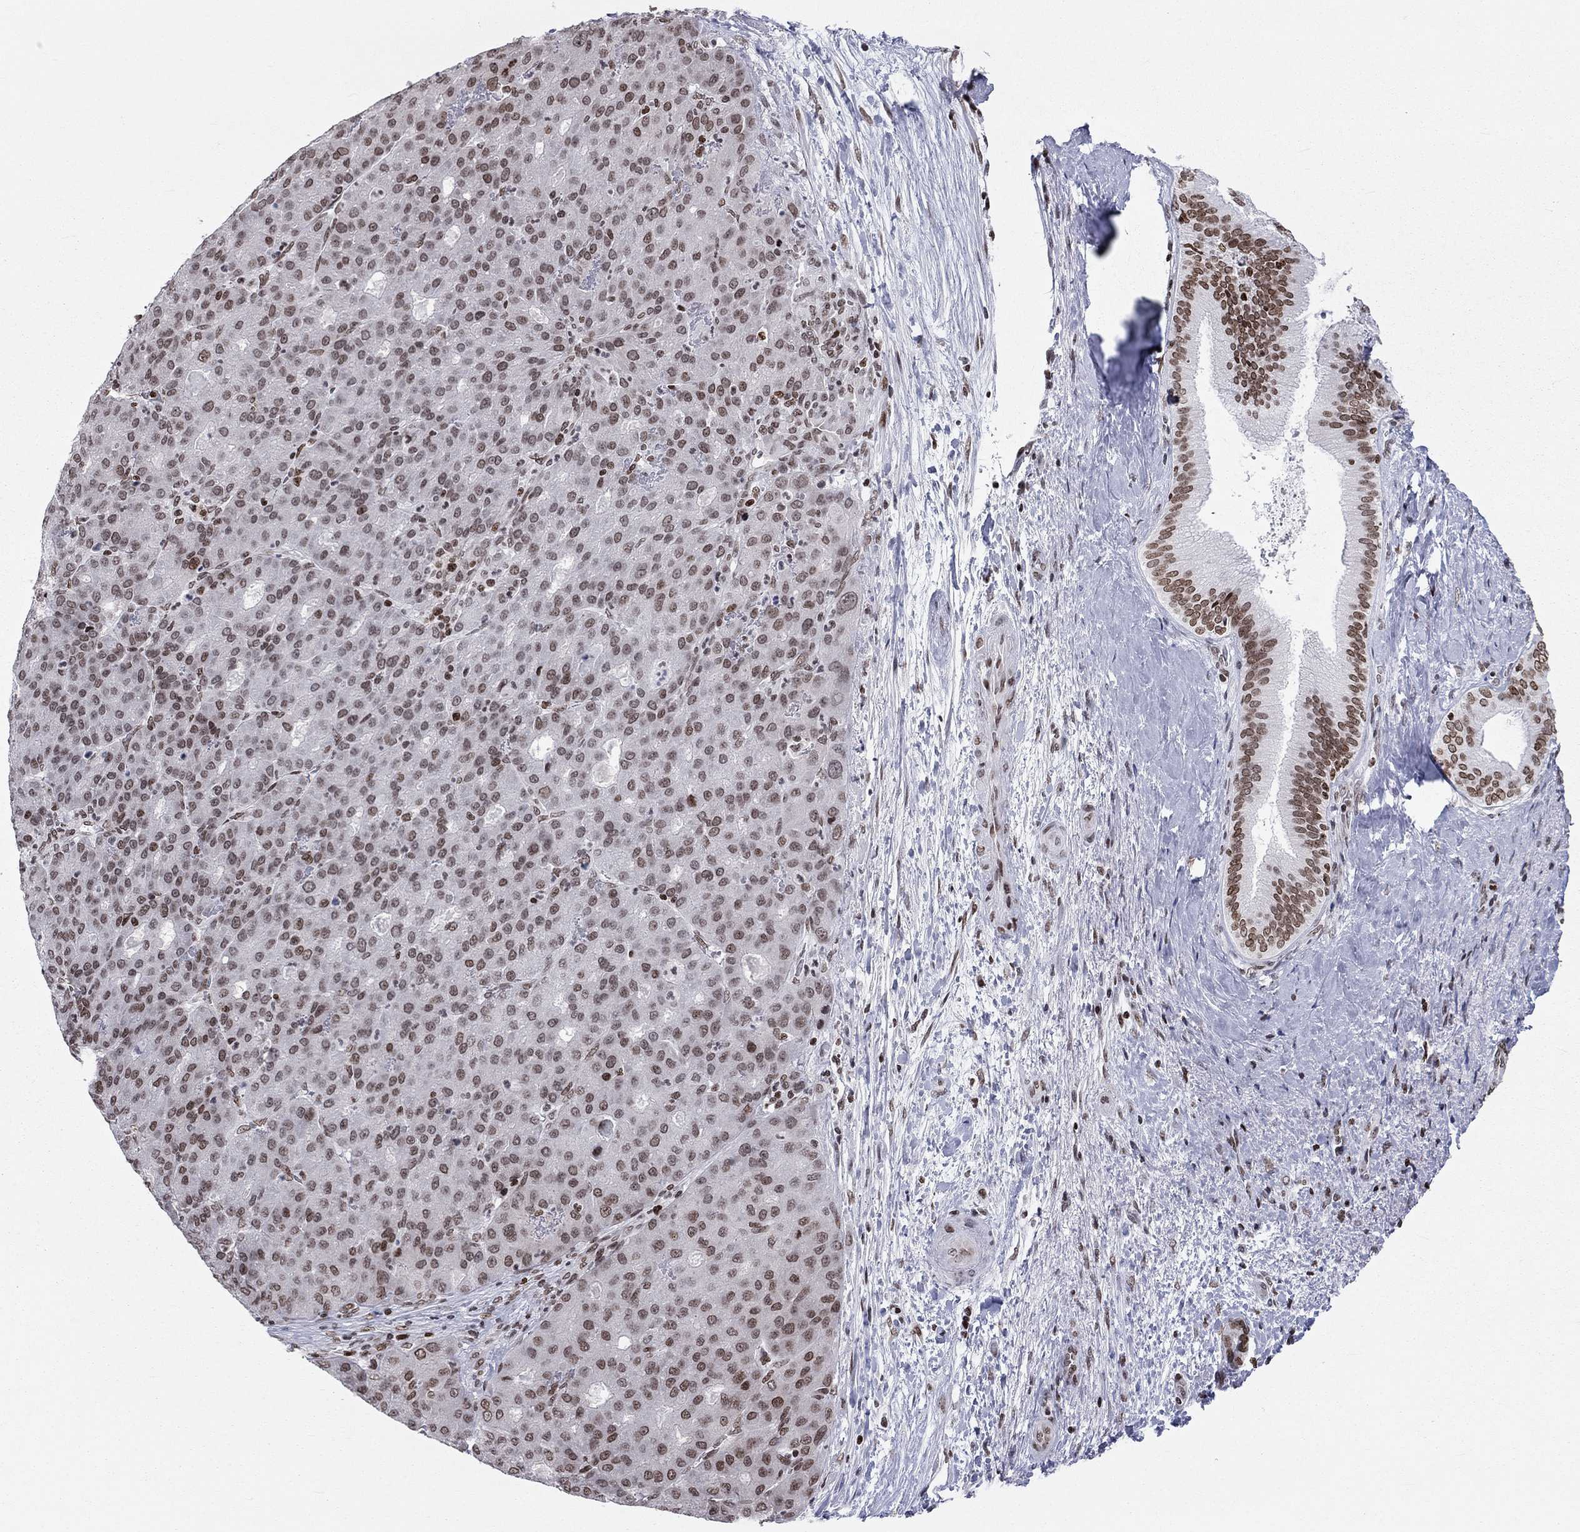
{"staining": {"intensity": "moderate", "quantity": "<25%", "location": "nuclear"}, "tissue": "liver cancer", "cell_type": "Tumor cells", "image_type": "cancer", "snomed": [{"axis": "morphology", "description": "Carcinoma, Hepatocellular, NOS"}, {"axis": "topography", "description": "Liver"}], "caption": "Protein staining demonstrates moderate nuclear expression in approximately <25% of tumor cells in hepatocellular carcinoma (liver).", "gene": "H2AX", "patient": {"sex": "male", "age": 65}}